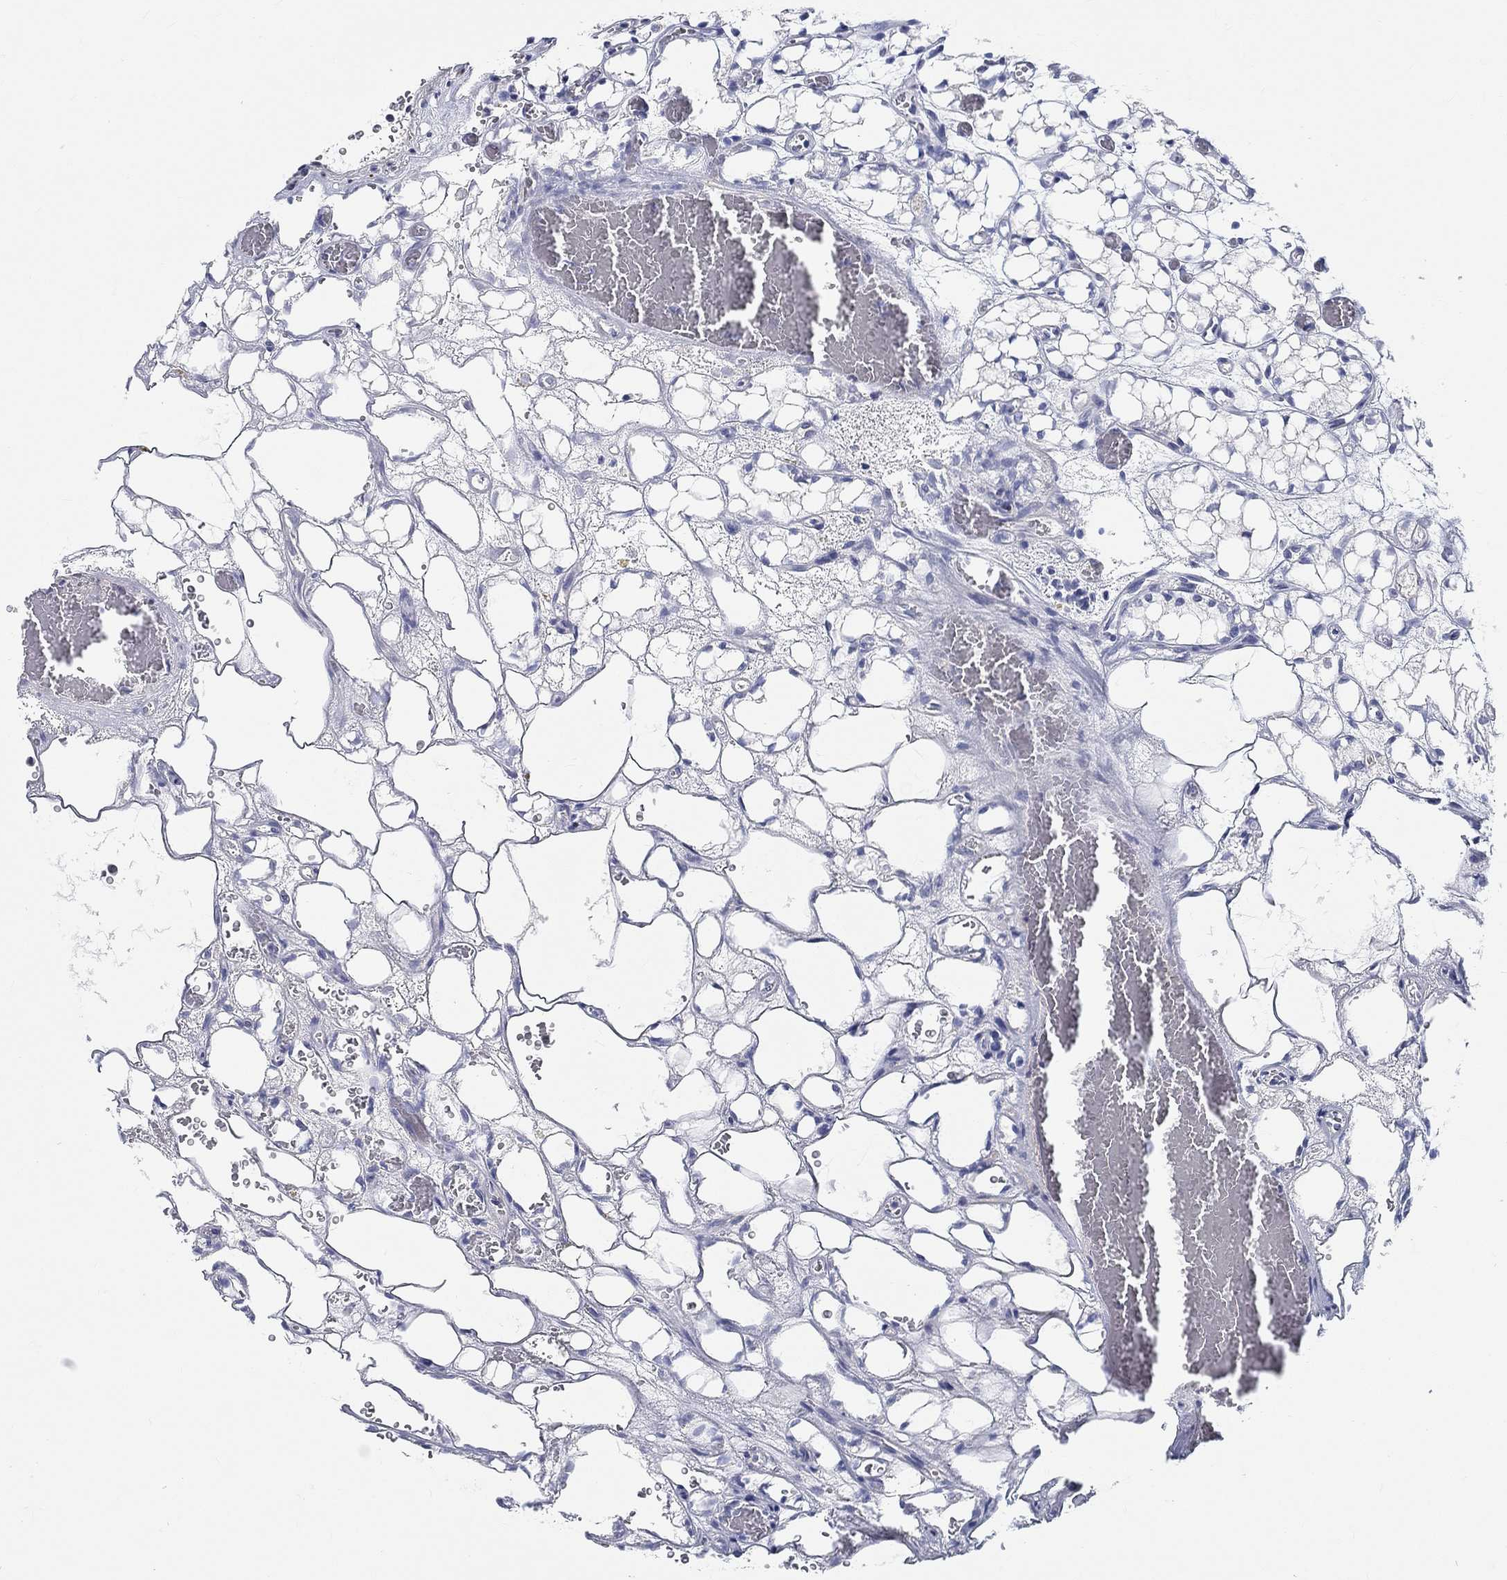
{"staining": {"intensity": "negative", "quantity": "none", "location": "none"}, "tissue": "renal cancer", "cell_type": "Tumor cells", "image_type": "cancer", "snomed": [{"axis": "morphology", "description": "Adenocarcinoma, NOS"}, {"axis": "topography", "description": "Kidney"}], "caption": "A high-resolution micrograph shows immunohistochemistry staining of renal cancer (adenocarcinoma), which reveals no significant staining in tumor cells. The staining is performed using DAB brown chromogen with nuclei counter-stained in using hematoxylin.", "gene": "SMIM18", "patient": {"sex": "female", "age": 69}}